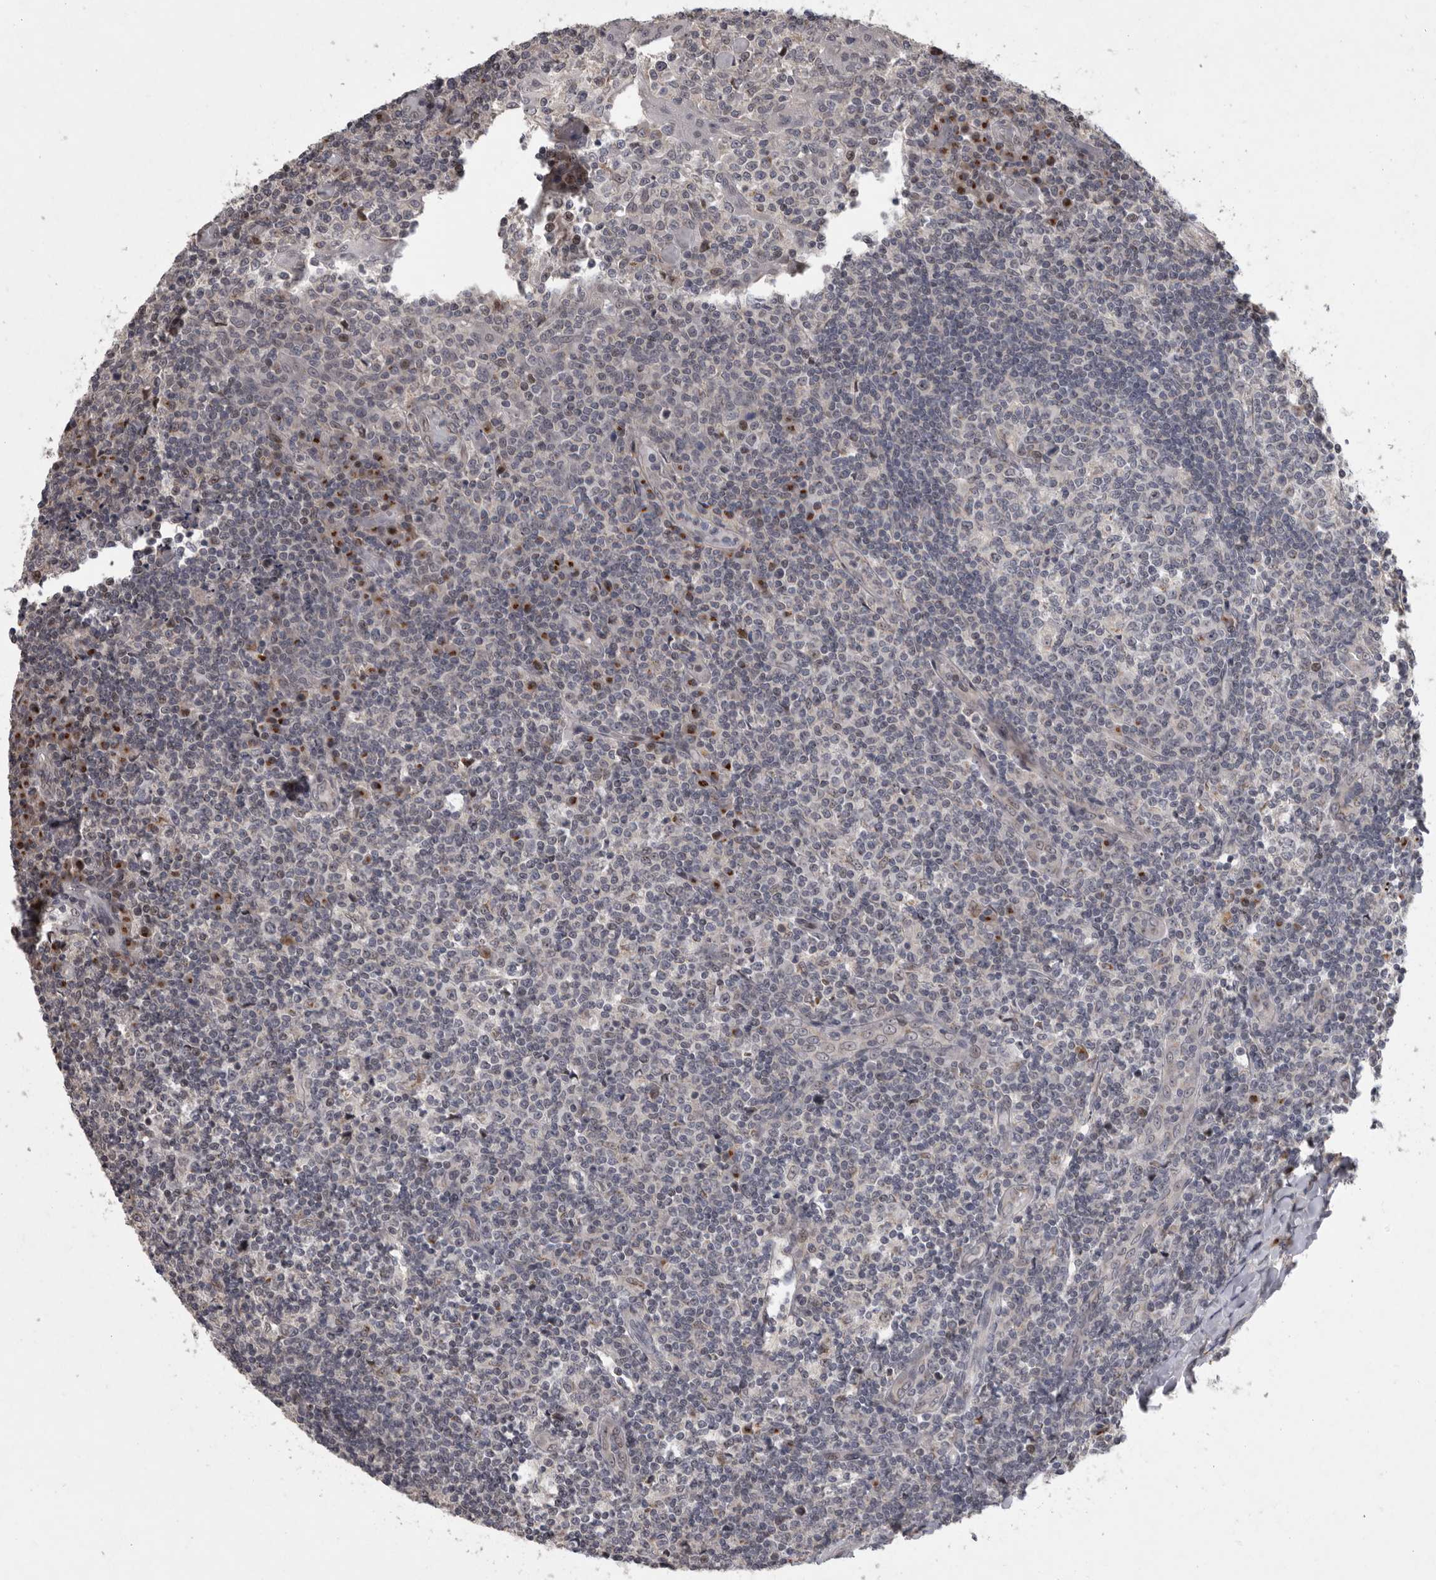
{"staining": {"intensity": "negative", "quantity": "none", "location": "none"}, "tissue": "tonsil", "cell_type": "Germinal center cells", "image_type": "normal", "snomed": [{"axis": "morphology", "description": "Normal tissue, NOS"}, {"axis": "topography", "description": "Tonsil"}], "caption": "Immunohistochemistry (IHC) histopathology image of normal human tonsil stained for a protein (brown), which demonstrates no expression in germinal center cells. (Immunohistochemistry, brightfield microscopy, high magnification).", "gene": "MAN2A1", "patient": {"sex": "female", "age": 19}}